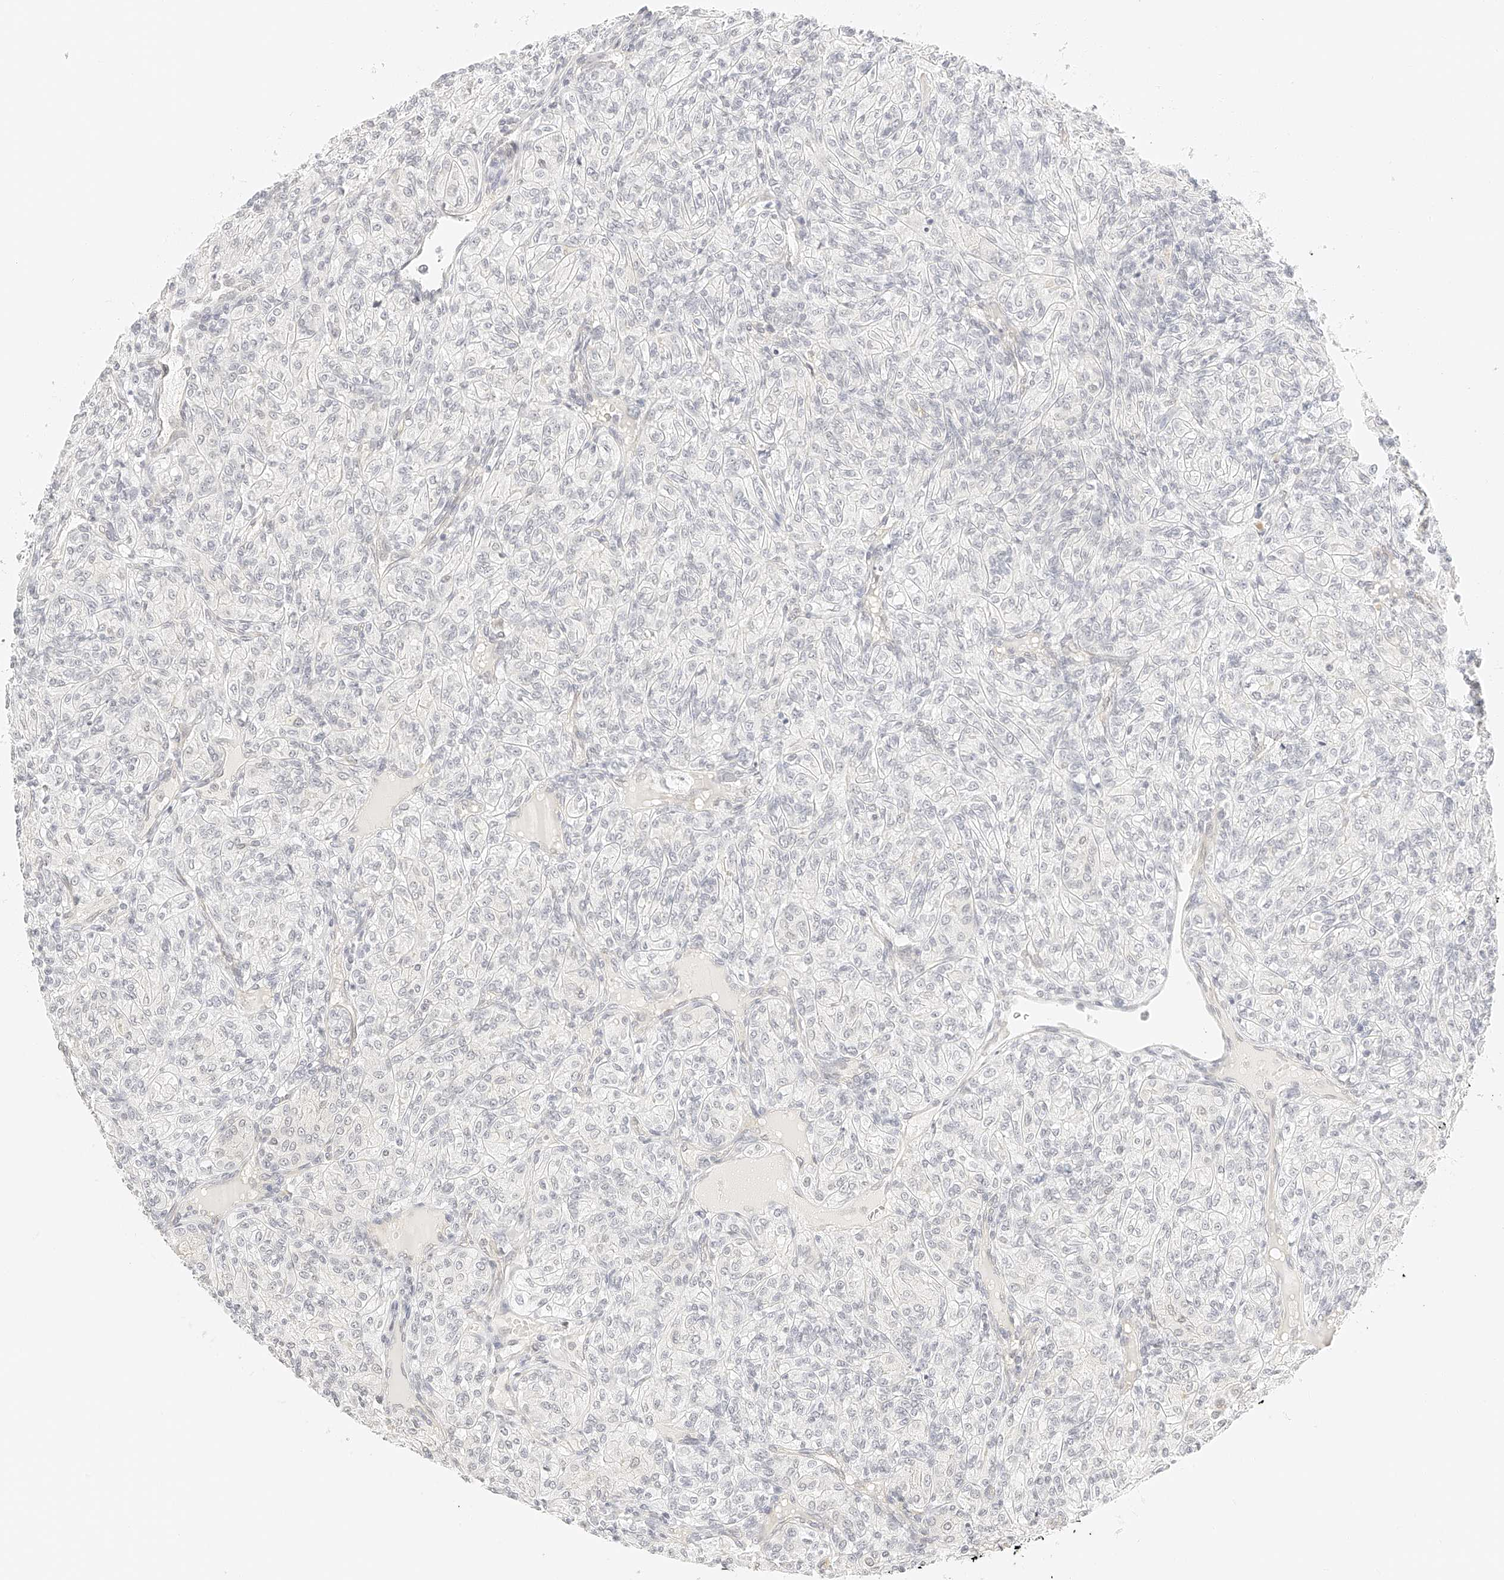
{"staining": {"intensity": "negative", "quantity": "none", "location": "none"}, "tissue": "renal cancer", "cell_type": "Tumor cells", "image_type": "cancer", "snomed": [{"axis": "morphology", "description": "Adenocarcinoma, NOS"}, {"axis": "topography", "description": "Kidney"}], "caption": "IHC of renal cancer (adenocarcinoma) shows no positivity in tumor cells.", "gene": "ZFP69", "patient": {"sex": "male", "age": 77}}